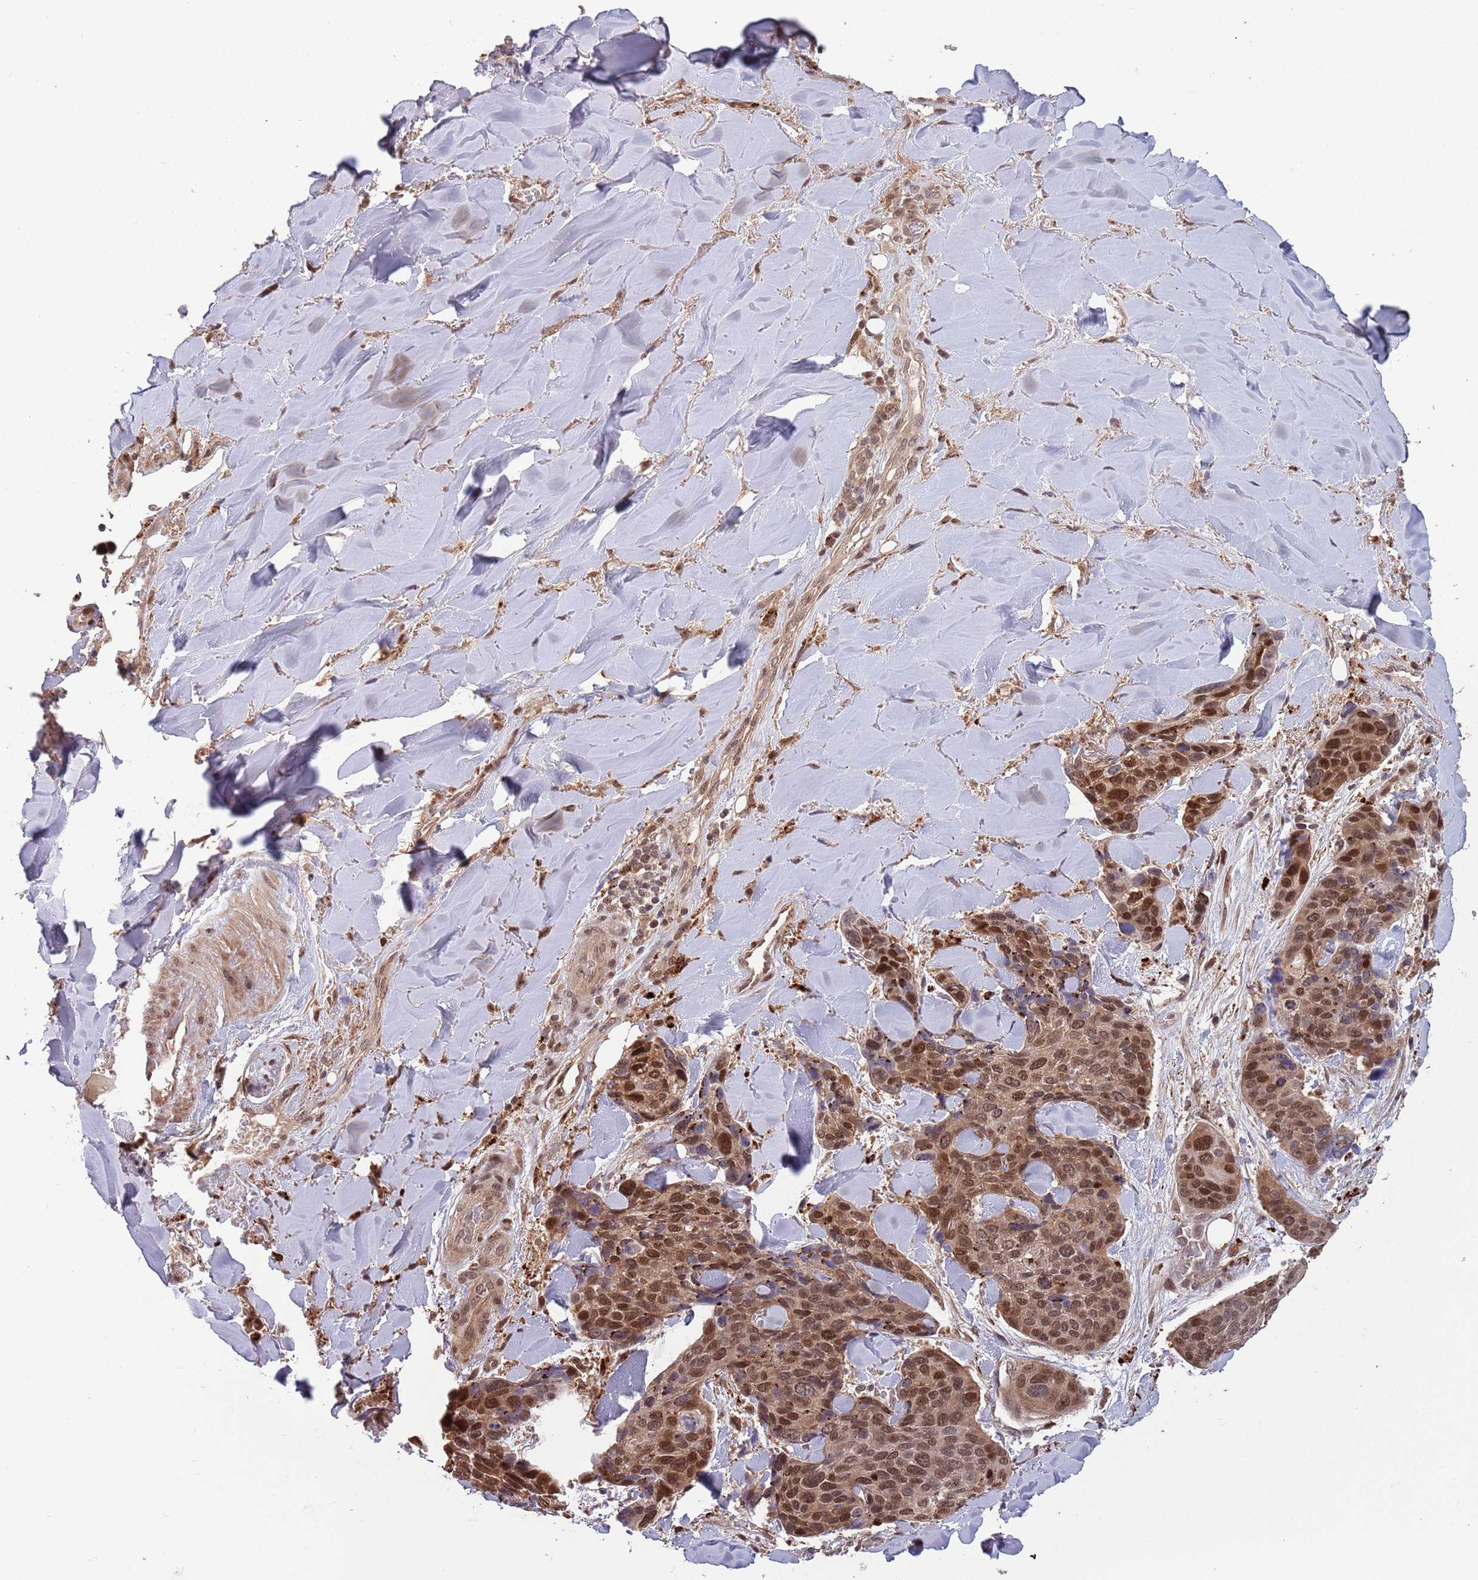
{"staining": {"intensity": "strong", "quantity": ">75%", "location": "cytoplasmic/membranous,nuclear"}, "tissue": "skin cancer", "cell_type": "Tumor cells", "image_type": "cancer", "snomed": [{"axis": "morphology", "description": "Basal cell carcinoma"}, {"axis": "topography", "description": "Skin"}], "caption": "Skin cancer (basal cell carcinoma) stained with DAB (3,3'-diaminobenzidine) immunohistochemistry exhibits high levels of strong cytoplasmic/membranous and nuclear positivity in approximately >75% of tumor cells.", "gene": "SALL1", "patient": {"sex": "female", "age": 74}}